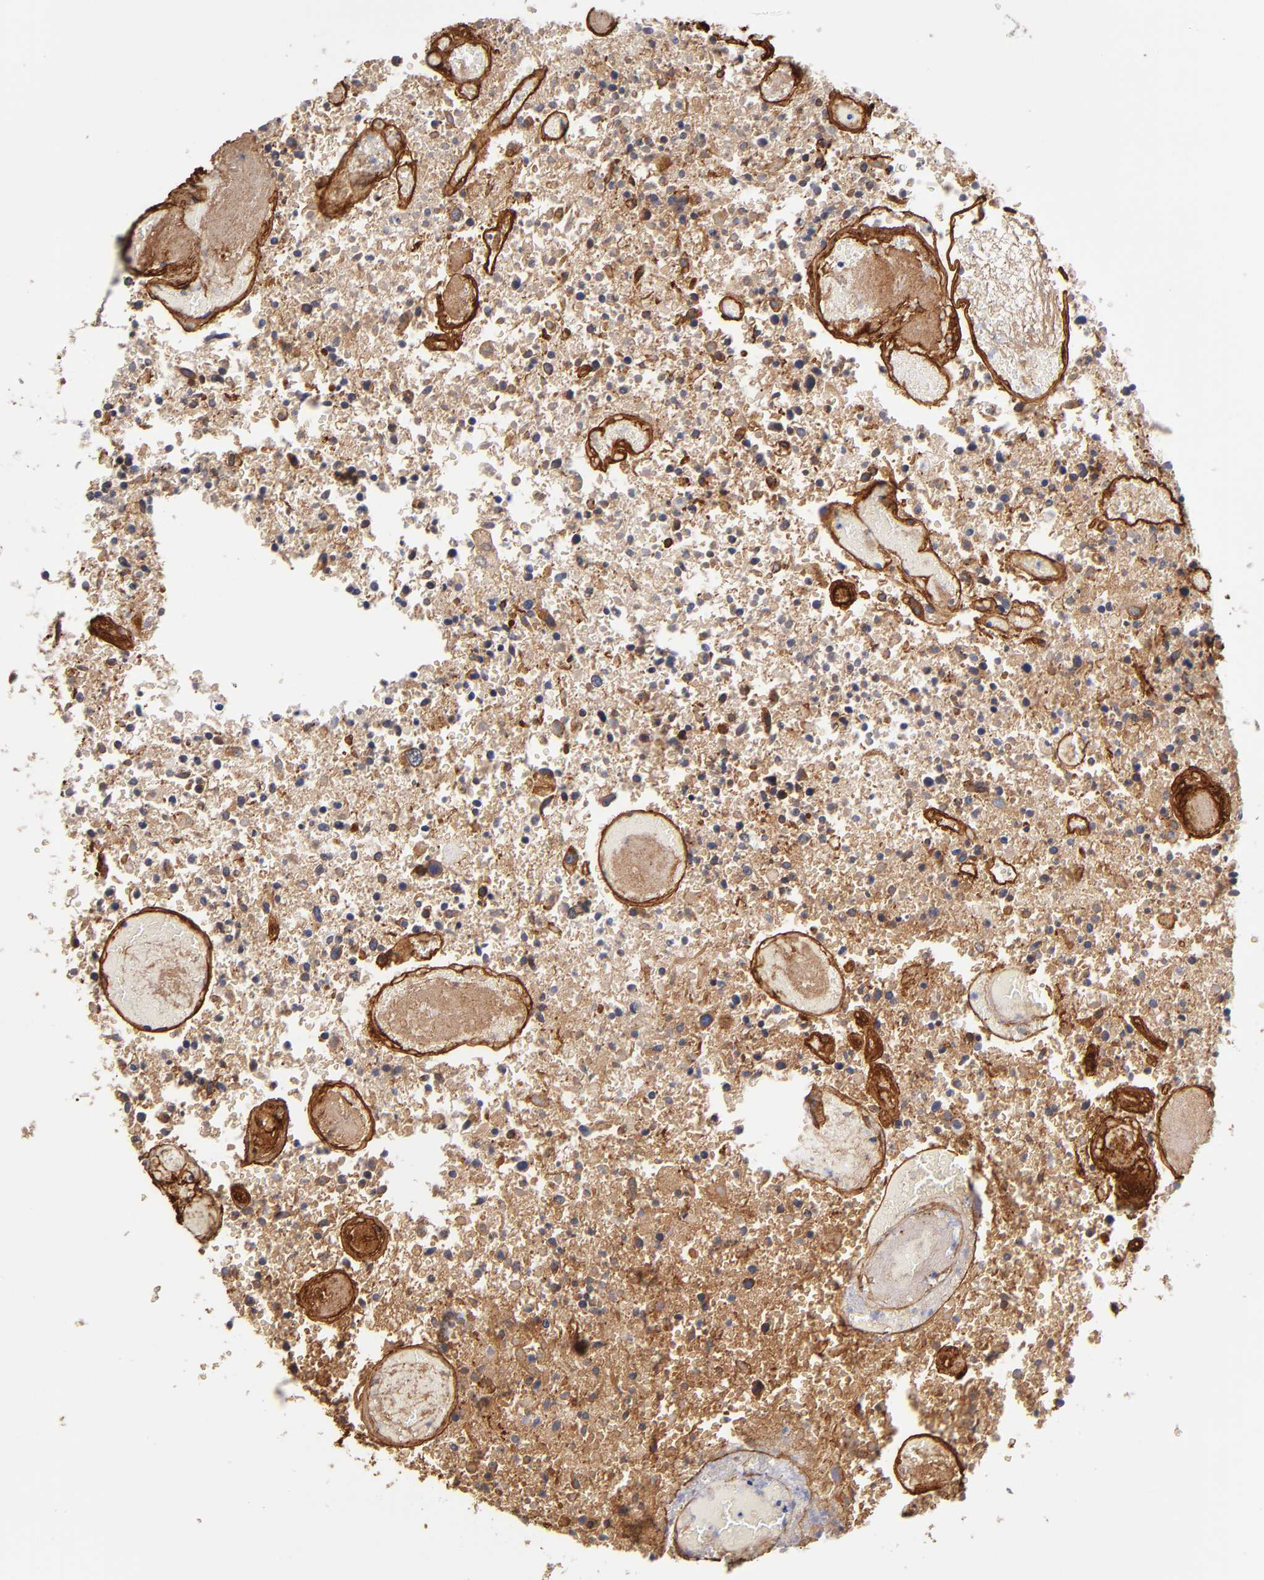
{"staining": {"intensity": "negative", "quantity": "none", "location": "none"}, "tissue": "glioma", "cell_type": "Tumor cells", "image_type": "cancer", "snomed": [{"axis": "morphology", "description": "Glioma, malignant, High grade"}, {"axis": "topography", "description": "Brain"}], "caption": "IHC of malignant glioma (high-grade) exhibits no positivity in tumor cells.", "gene": "LAMC1", "patient": {"sex": "male", "age": 72}}